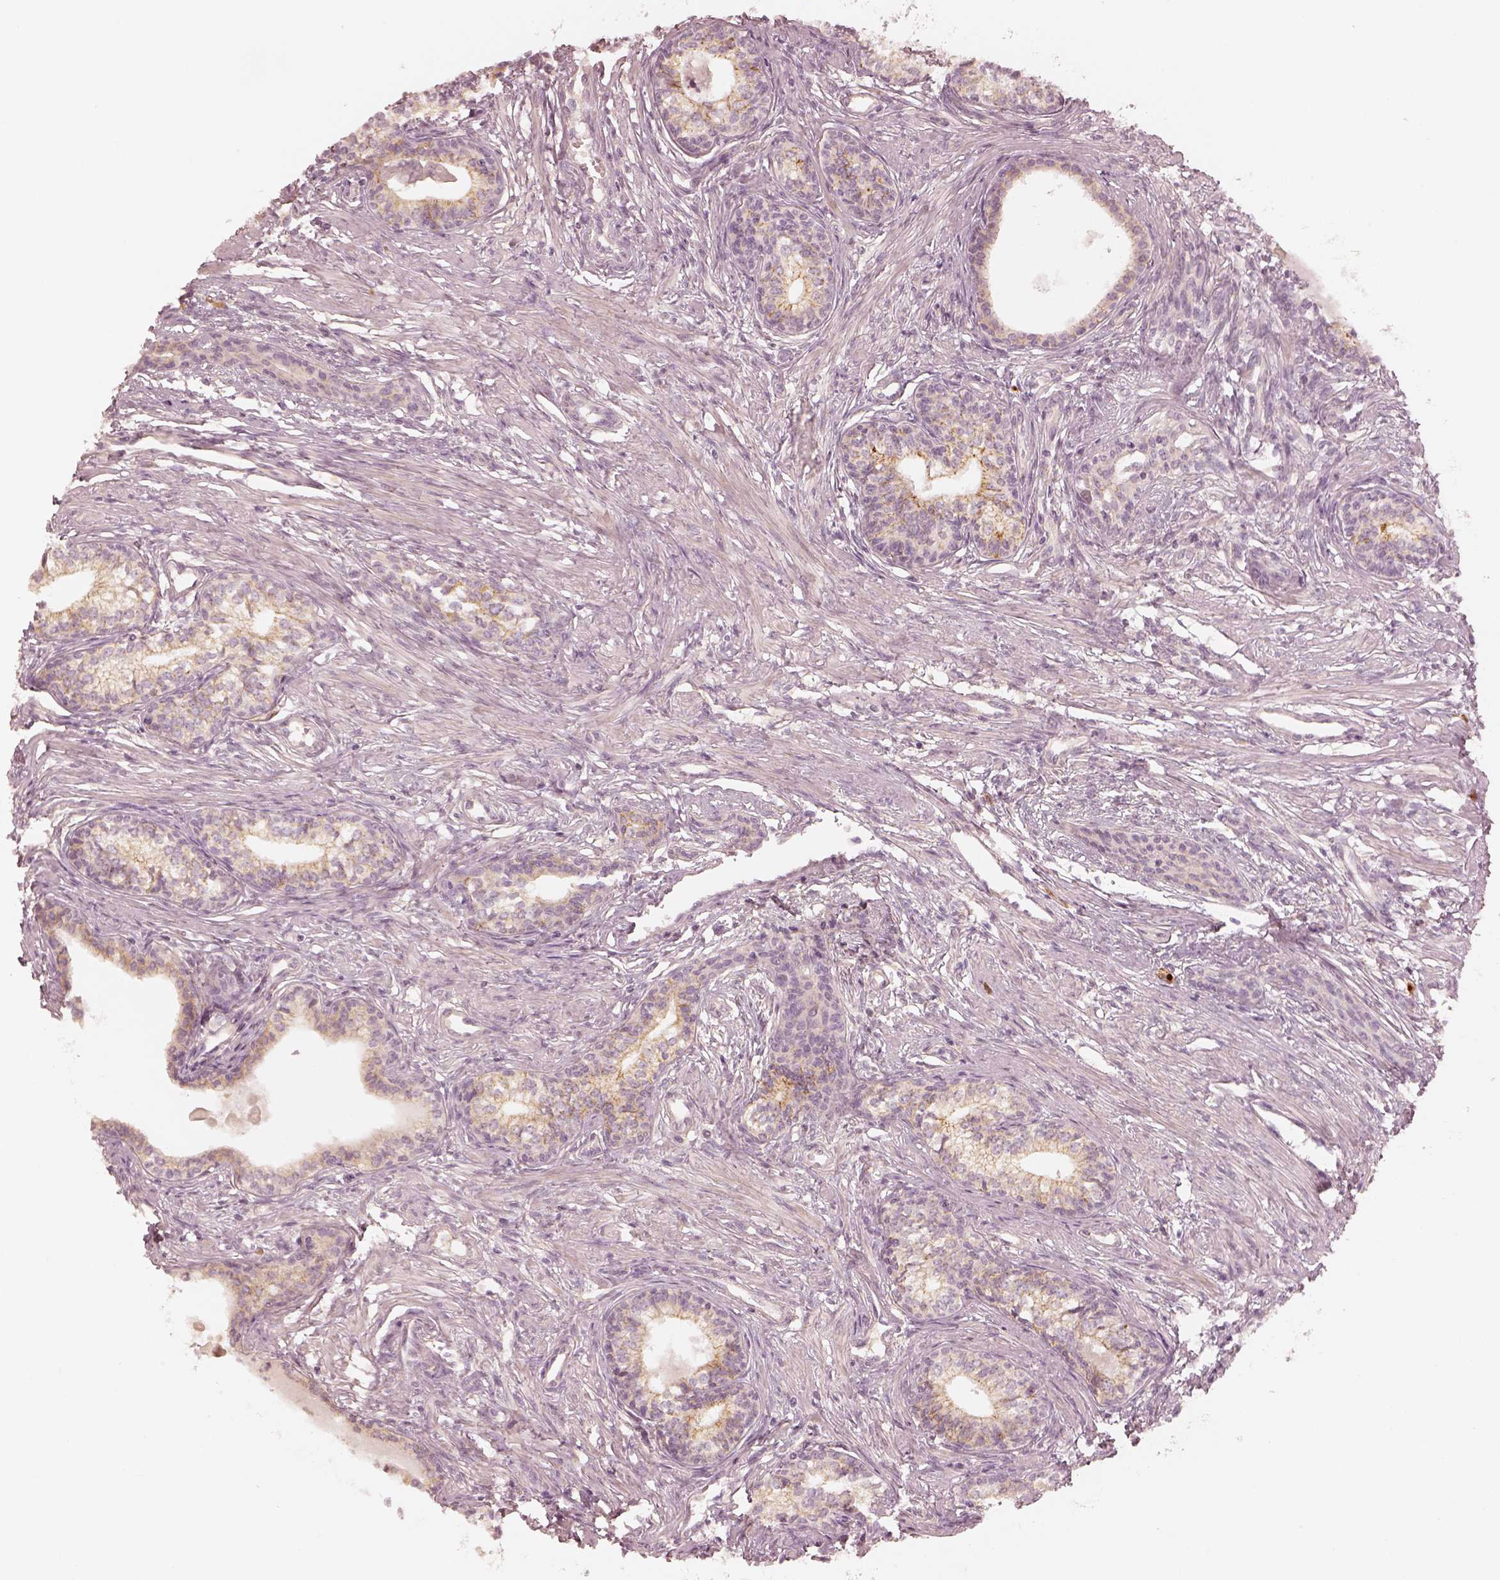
{"staining": {"intensity": "strong", "quantity": ">75%", "location": "cytoplasmic/membranous"}, "tissue": "prostate", "cell_type": "Glandular cells", "image_type": "normal", "snomed": [{"axis": "morphology", "description": "Normal tissue, NOS"}, {"axis": "topography", "description": "Prostate"}], "caption": "Protein staining displays strong cytoplasmic/membranous positivity in about >75% of glandular cells in normal prostate.", "gene": "GORASP2", "patient": {"sex": "male", "age": 60}}